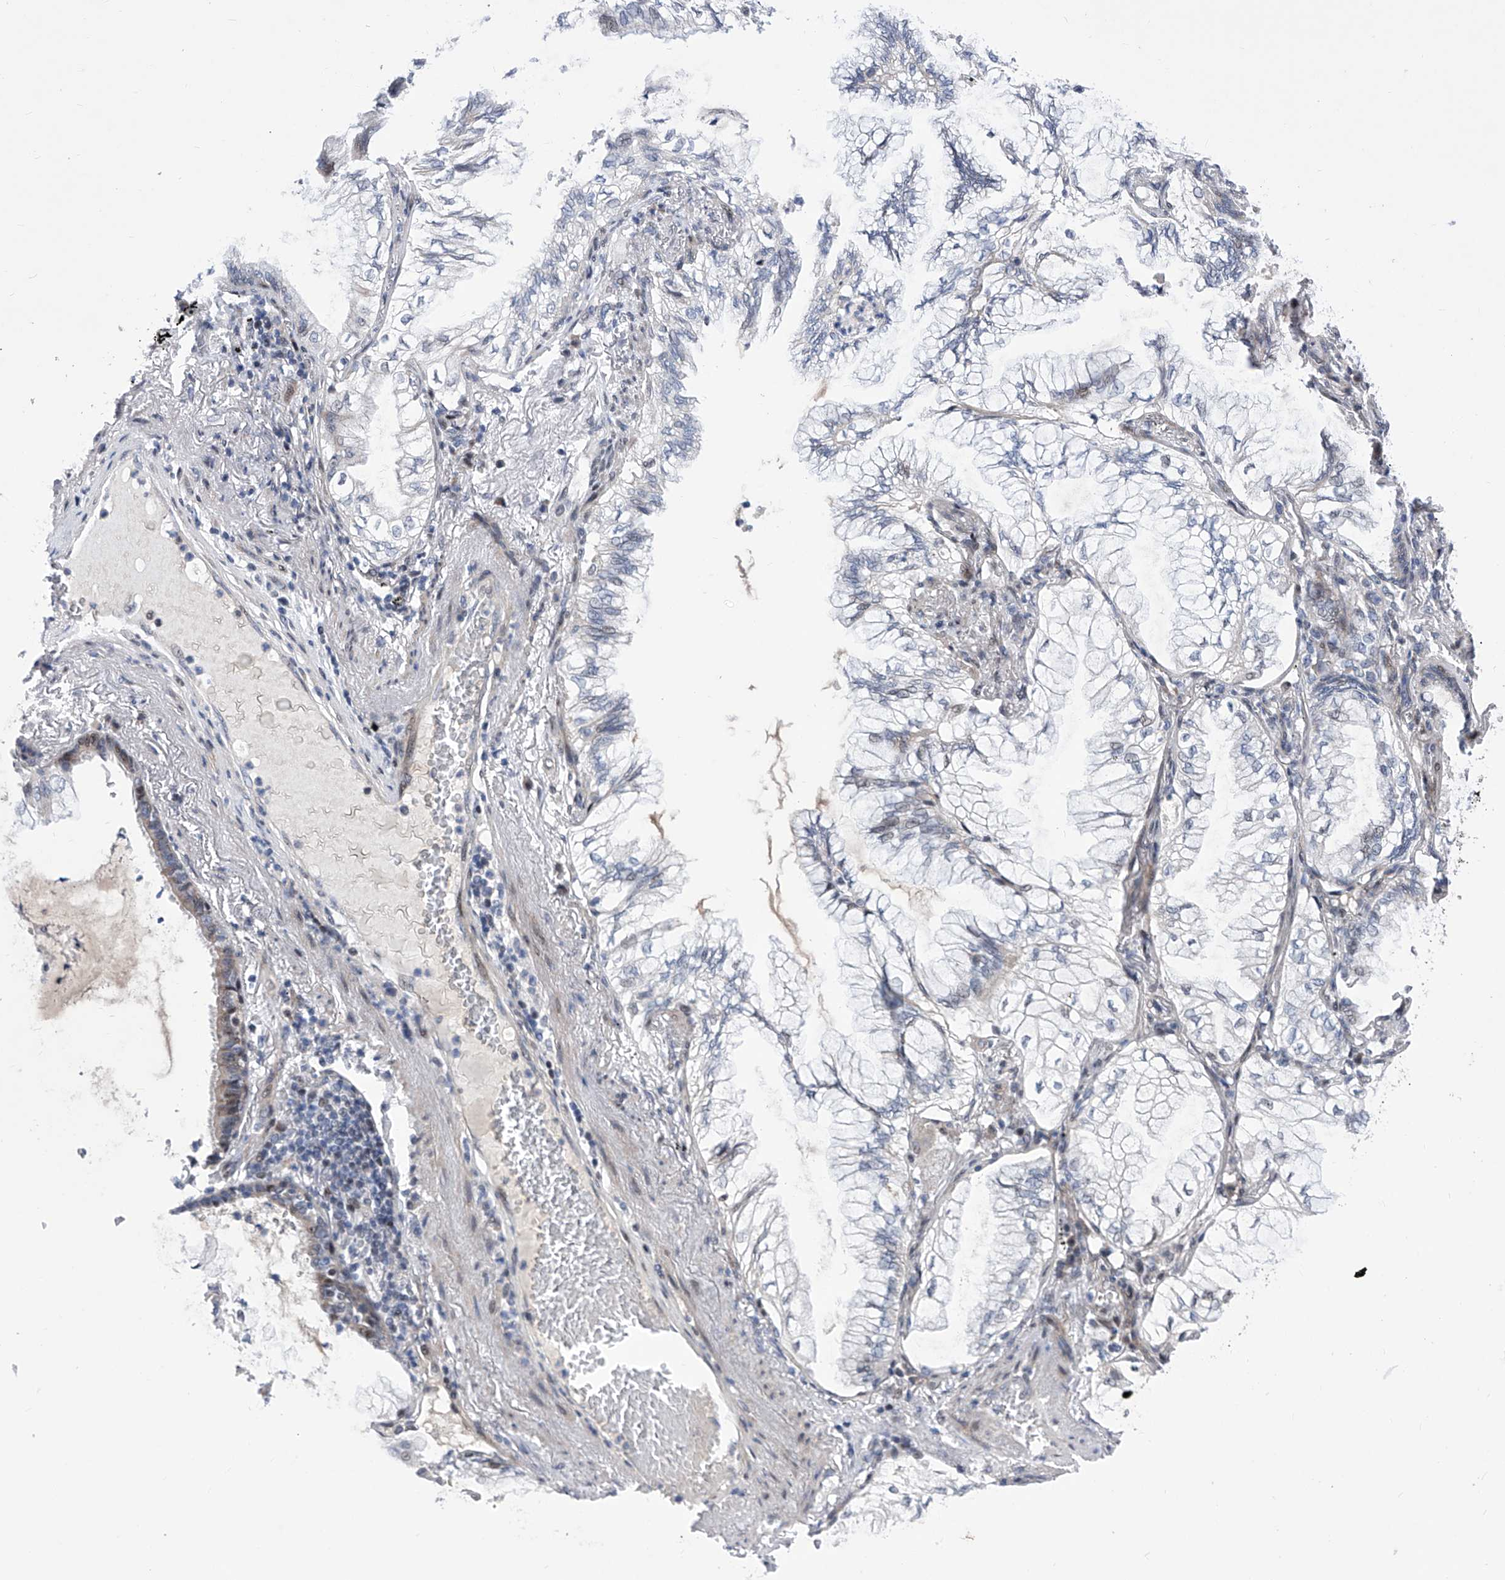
{"staining": {"intensity": "negative", "quantity": "none", "location": "none"}, "tissue": "lung cancer", "cell_type": "Tumor cells", "image_type": "cancer", "snomed": [{"axis": "morphology", "description": "Adenocarcinoma, NOS"}, {"axis": "topography", "description": "Lung"}], "caption": "This image is of lung cancer (adenocarcinoma) stained with IHC to label a protein in brown with the nuclei are counter-stained blue. There is no staining in tumor cells.", "gene": "NUFIP1", "patient": {"sex": "female", "age": 70}}